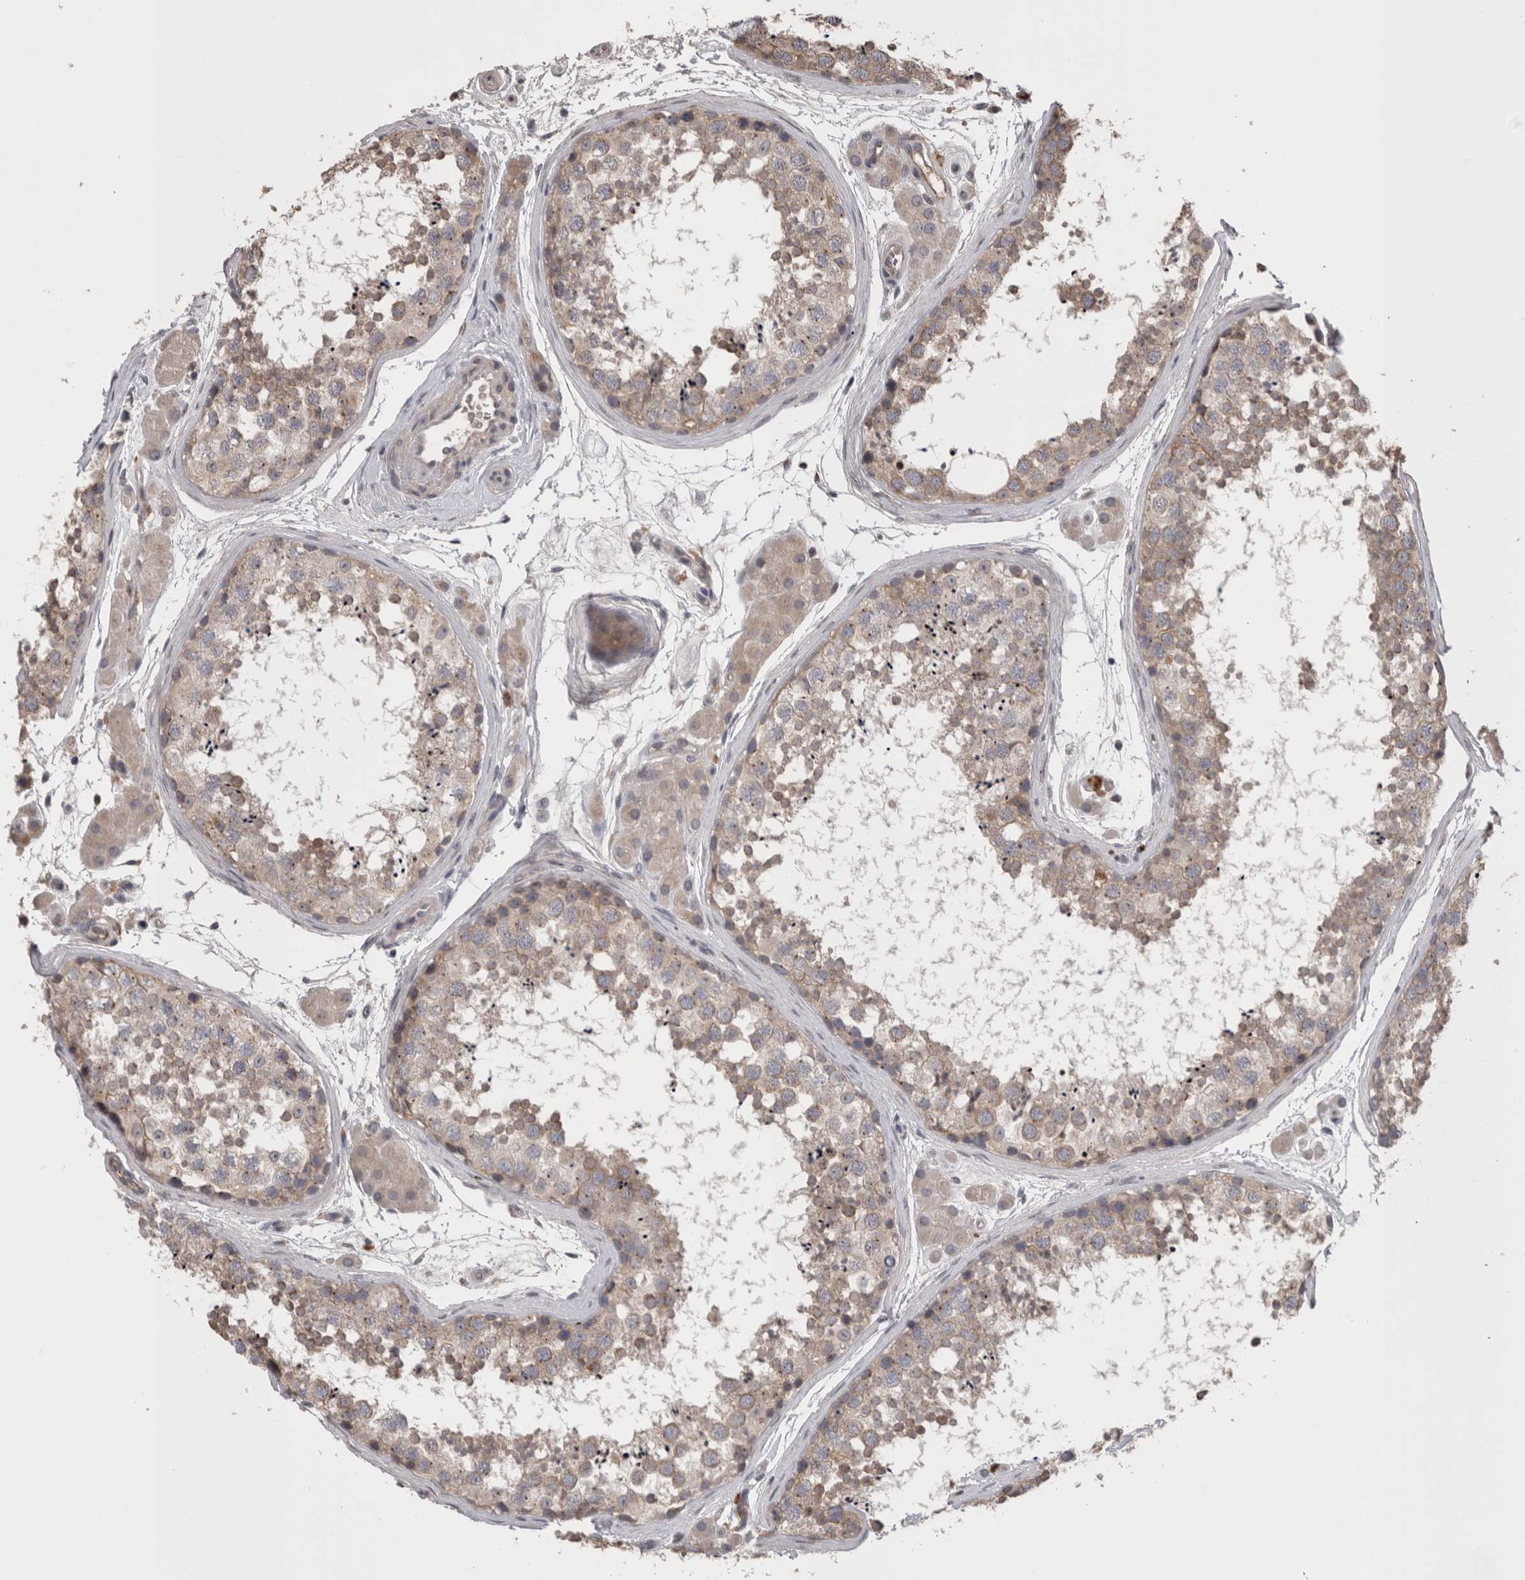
{"staining": {"intensity": "weak", "quantity": "25%-75%", "location": "cytoplasmic/membranous"}, "tissue": "testis", "cell_type": "Cells in seminiferous ducts", "image_type": "normal", "snomed": [{"axis": "morphology", "description": "Normal tissue, NOS"}, {"axis": "topography", "description": "Testis"}], "caption": "This is an image of immunohistochemistry staining of normal testis, which shows weak staining in the cytoplasmic/membranous of cells in seminiferous ducts.", "gene": "STC1", "patient": {"sex": "male", "age": 56}}